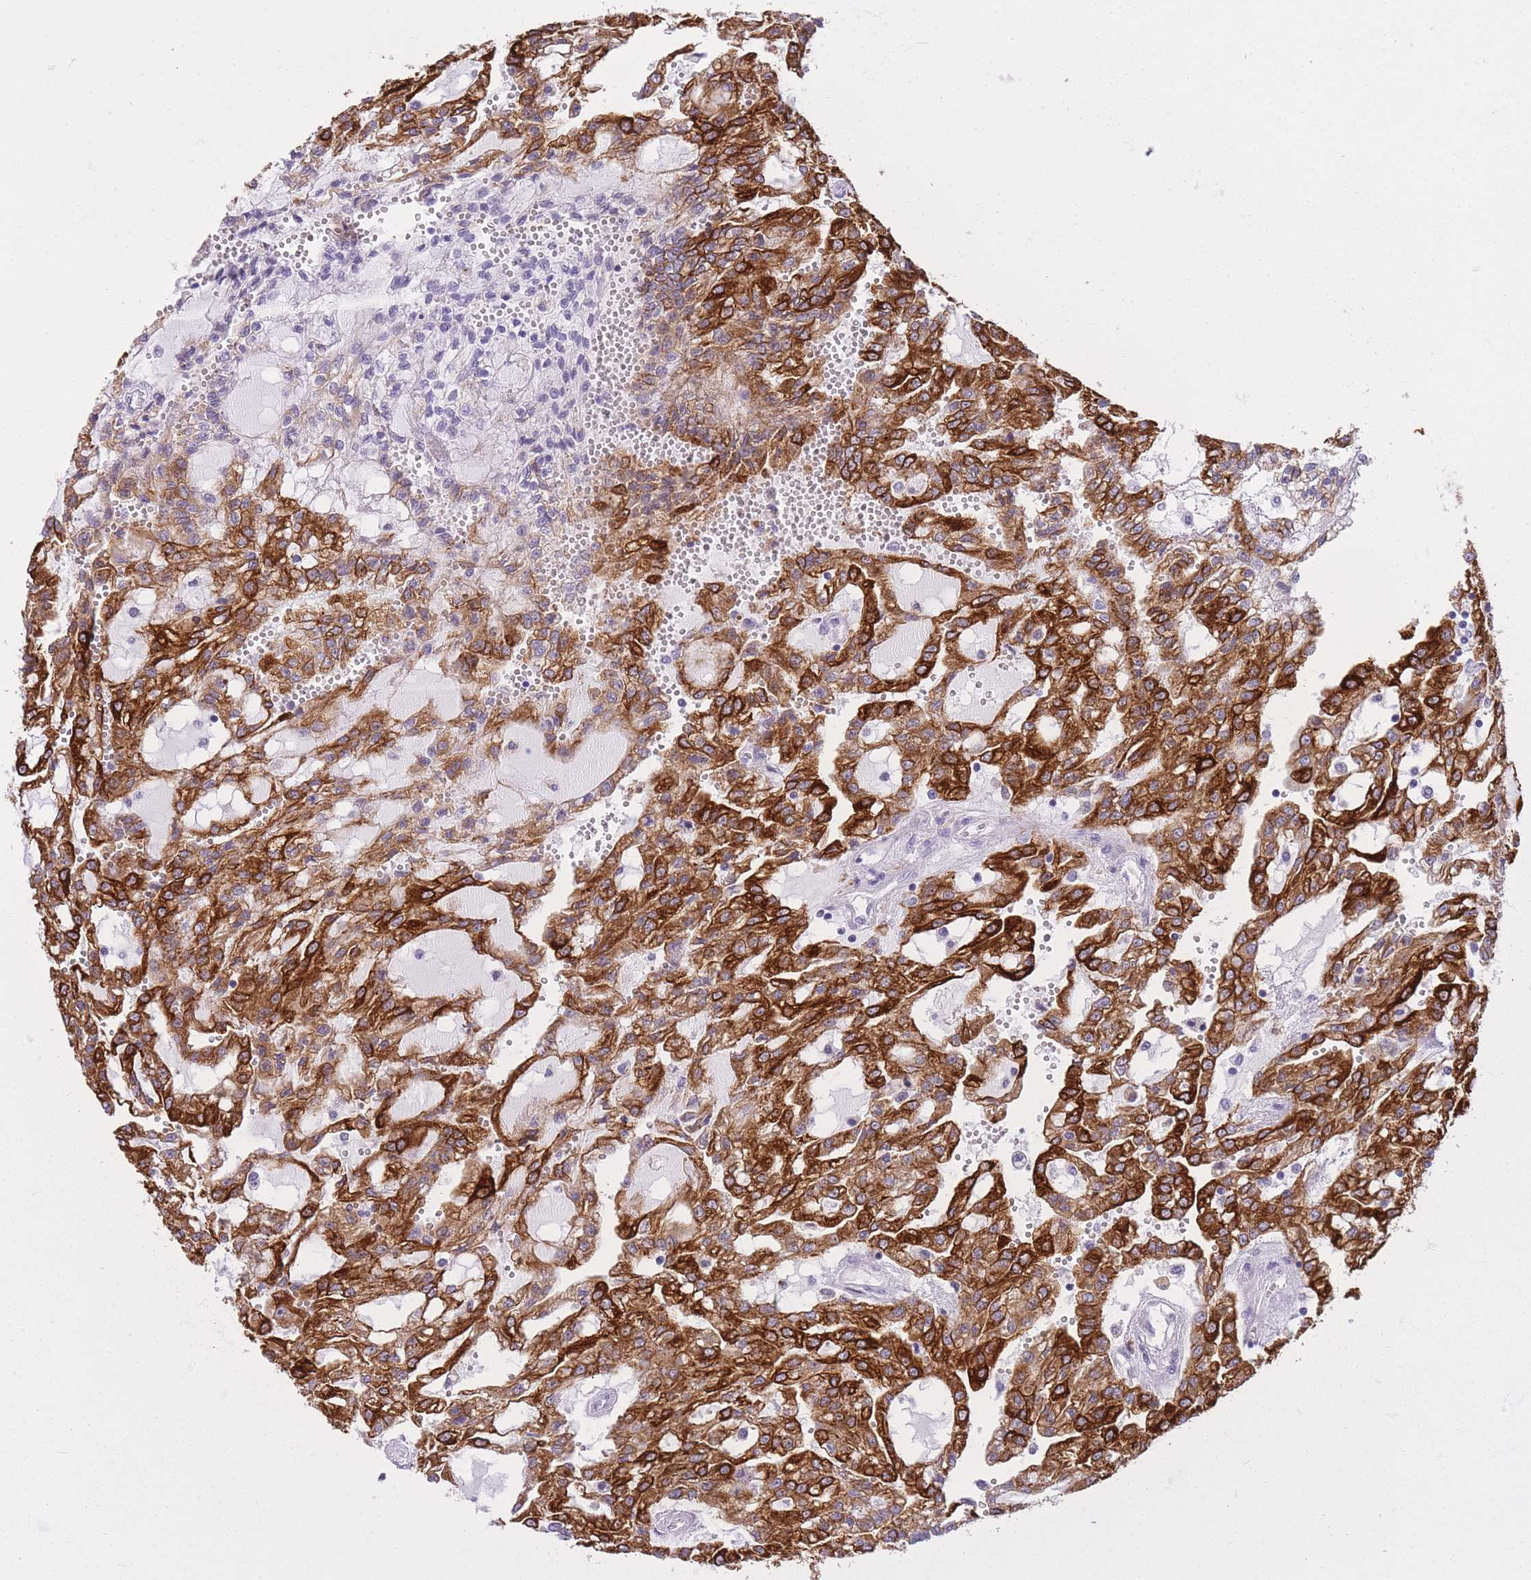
{"staining": {"intensity": "strong", "quantity": ">75%", "location": "cytoplasmic/membranous"}, "tissue": "renal cancer", "cell_type": "Tumor cells", "image_type": "cancer", "snomed": [{"axis": "morphology", "description": "Adenocarcinoma, NOS"}, {"axis": "topography", "description": "Kidney"}], "caption": "Immunohistochemical staining of renal cancer shows strong cytoplasmic/membranous protein expression in about >75% of tumor cells.", "gene": "RADX", "patient": {"sex": "male", "age": 63}}